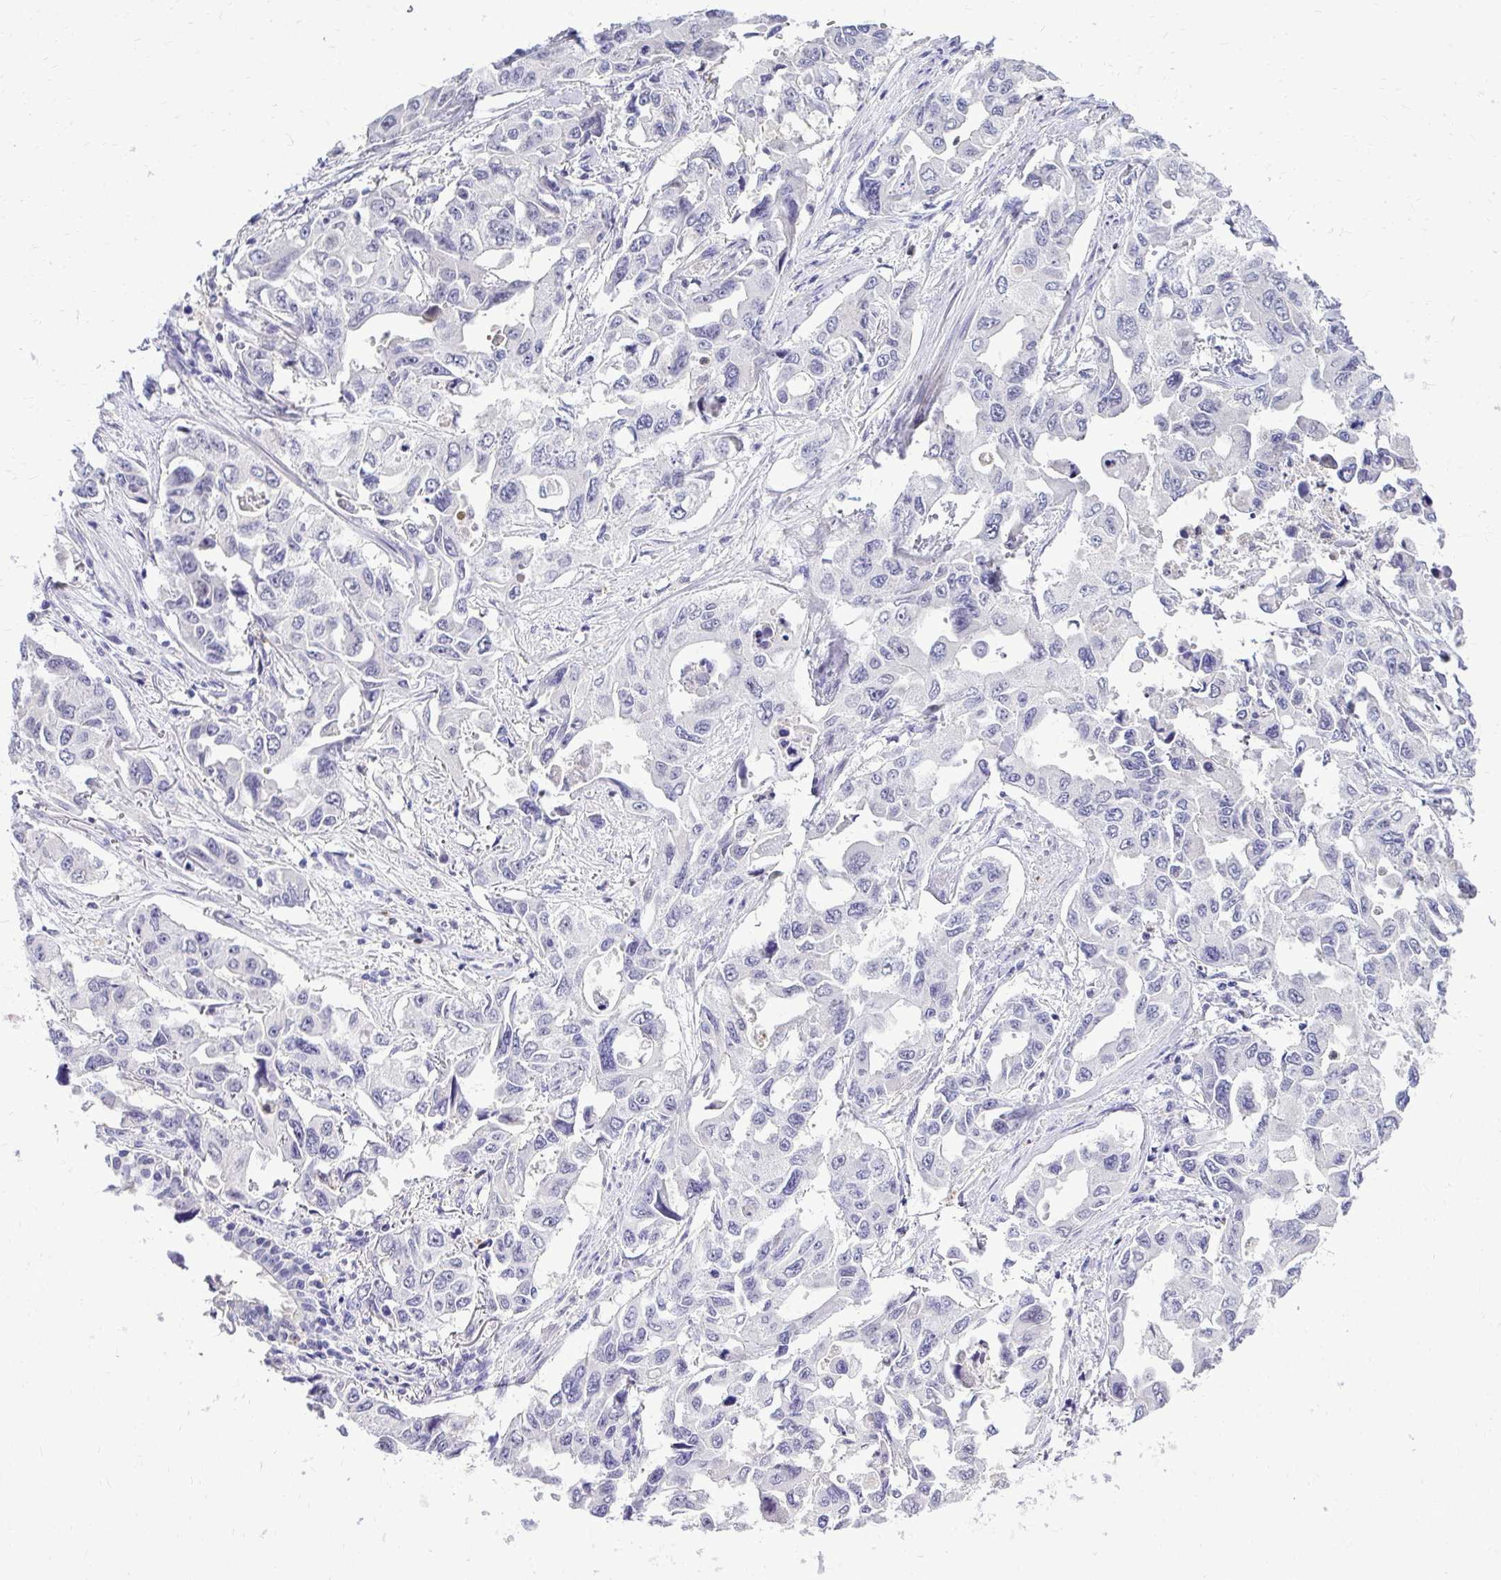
{"staining": {"intensity": "negative", "quantity": "none", "location": "none"}, "tissue": "lung cancer", "cell_type": "Tumor cells", "image_type": "cancer", "snomed": [{"axis": "morphology", "description": "Adenocarcinoma, NOS"}, {"axis": "topography", "description": "Lung"}], "caption": "Lung cancer (adenocarcinoma) stained for a protein using immunohistochemistry shows no staining tumor cells.", "gene": "ZSWIM9", "patient": {"sex": "male", "age": 64}}